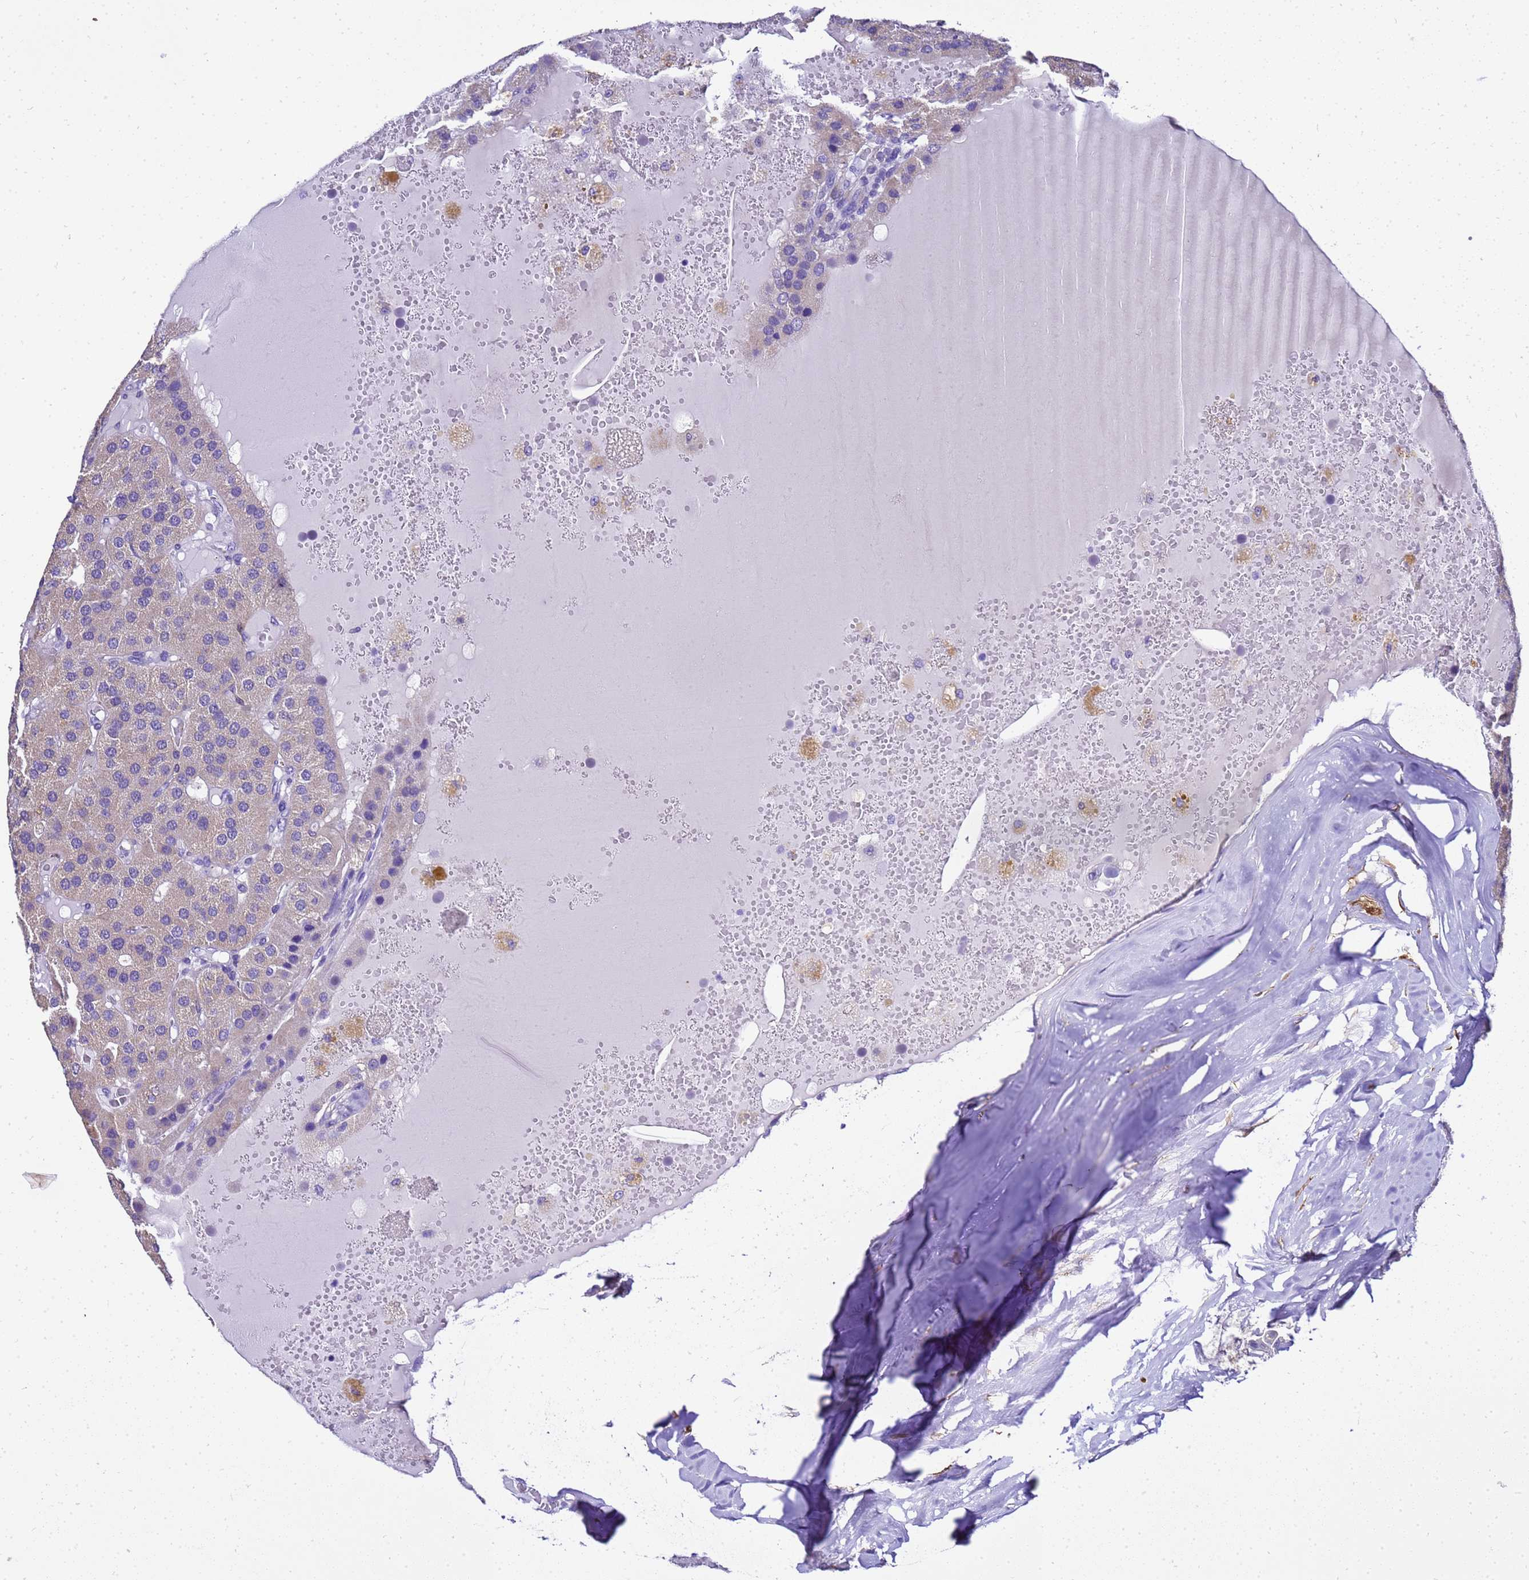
{"staining": {"intensity": "negative", "quantity": "none", "location": "none"}, "tissue": "parathyroid gland", "cell_type": "Glandular cells", "image_type": "normal", "snomed": [{"axis": "morphology", "description": "Normal tissue, NOS"}, {"axis": "morphology", "description": "Adenoma, NOS"}, {"axis": "topography", "description": "Parathyroid gland"}], "caption": "Immunohistochemical staining of unremarkable parathyroid gland reveals no significant expression in glandular cells.", "gene": "HSPB6", "patient": {"sex": "female", "age": 86}}